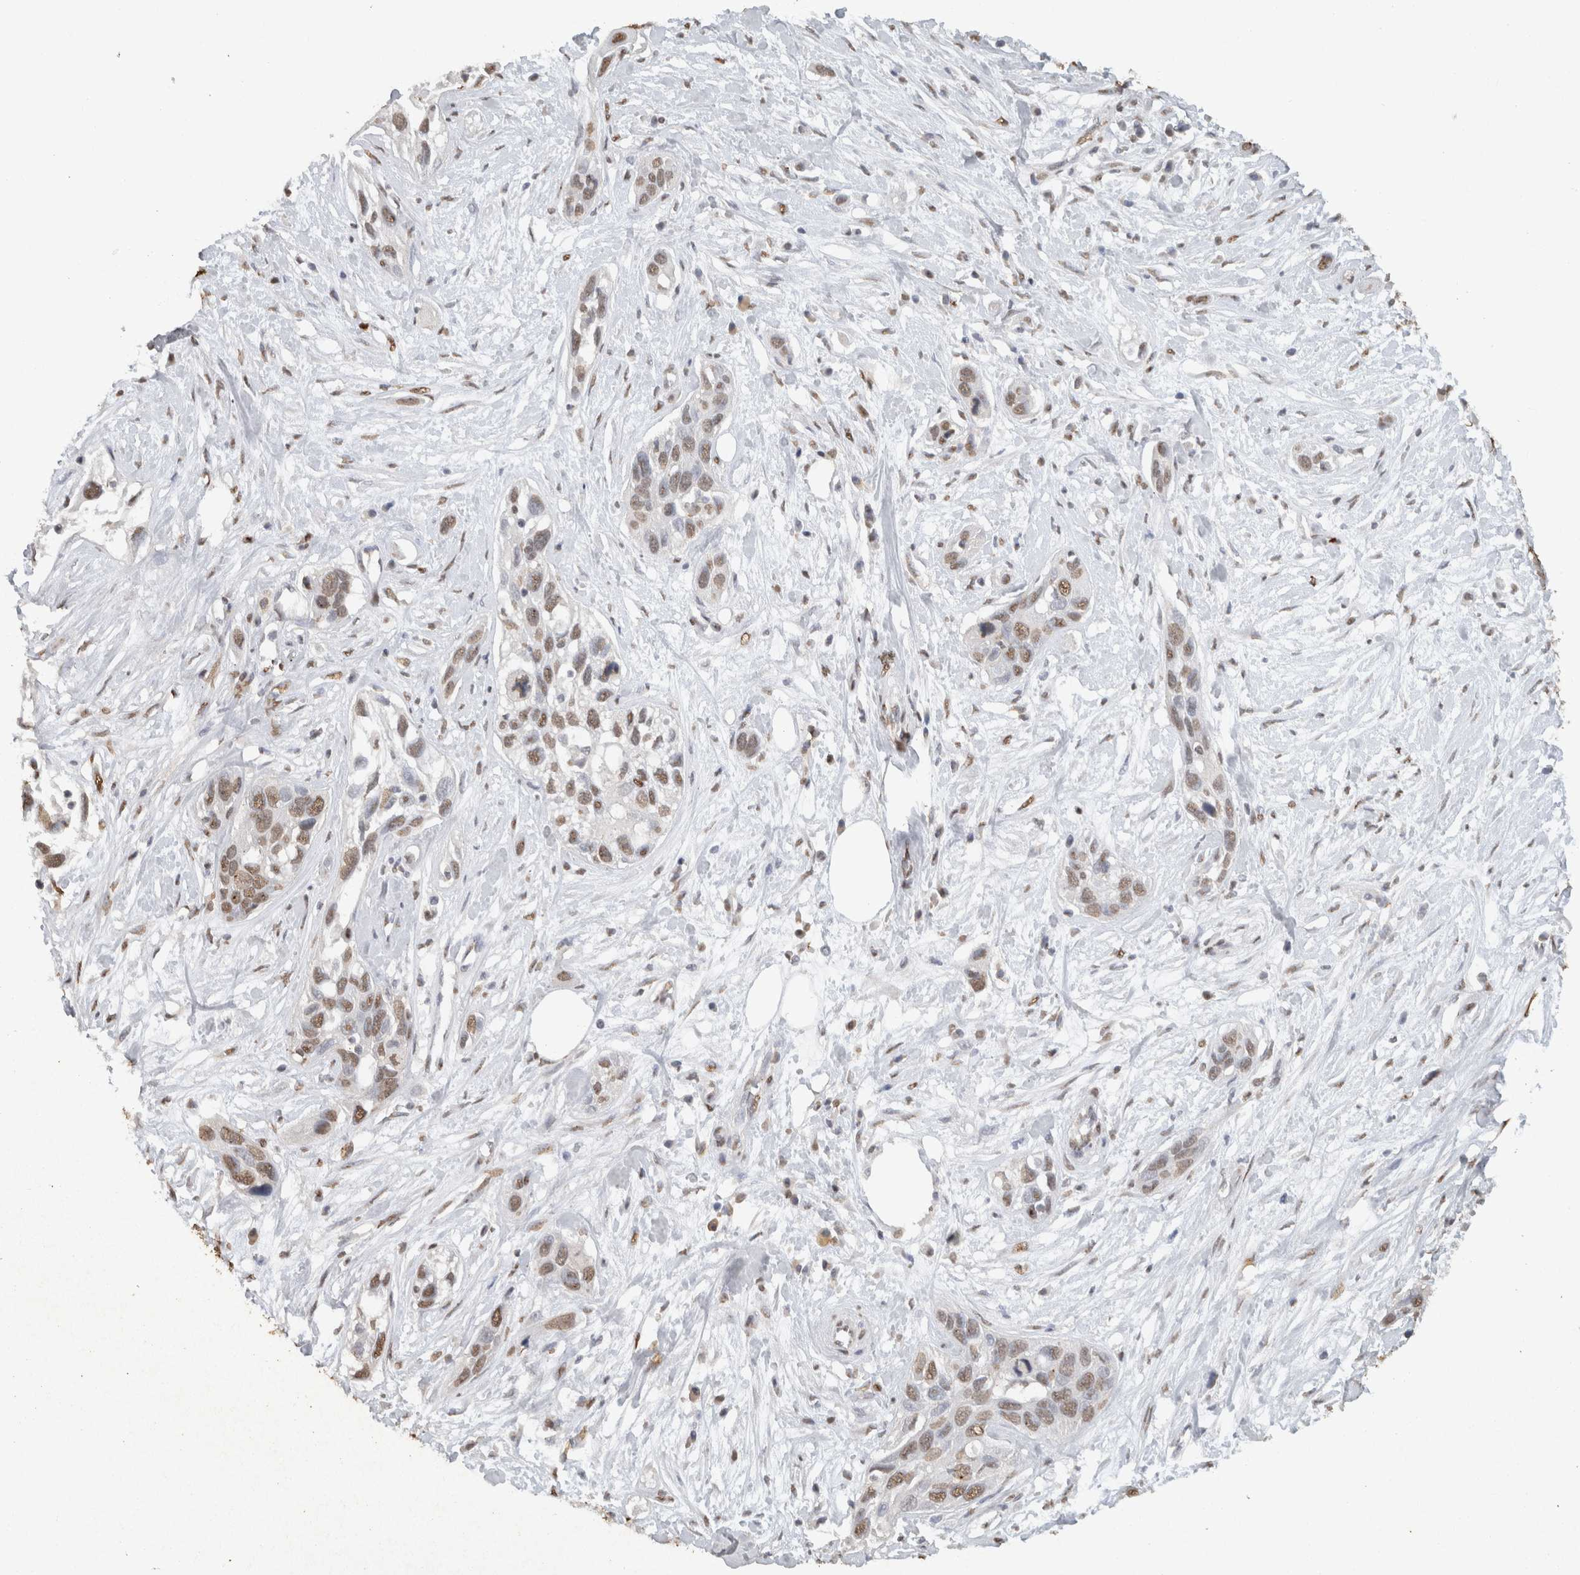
{"staining": {"intensity": "weak", "quantity": ">75%", "location": "nuclear"}, "tissue": "pancreatic cancer", "cell_type": "Tumor cells", "image_type": "cancer", "snomed": [{"axis": "morphology", "description": "Adenocarcinoma, NOS"}, {"axis": "topography", "description": "Pancreas"}], "caption": "Pancreatic adenocarcinoma tissue demonstrates weak nuclear staining in approximately >75% of tumor cells", "gene": "HAND2", "patient": {"sex": "female", "age": 60}}